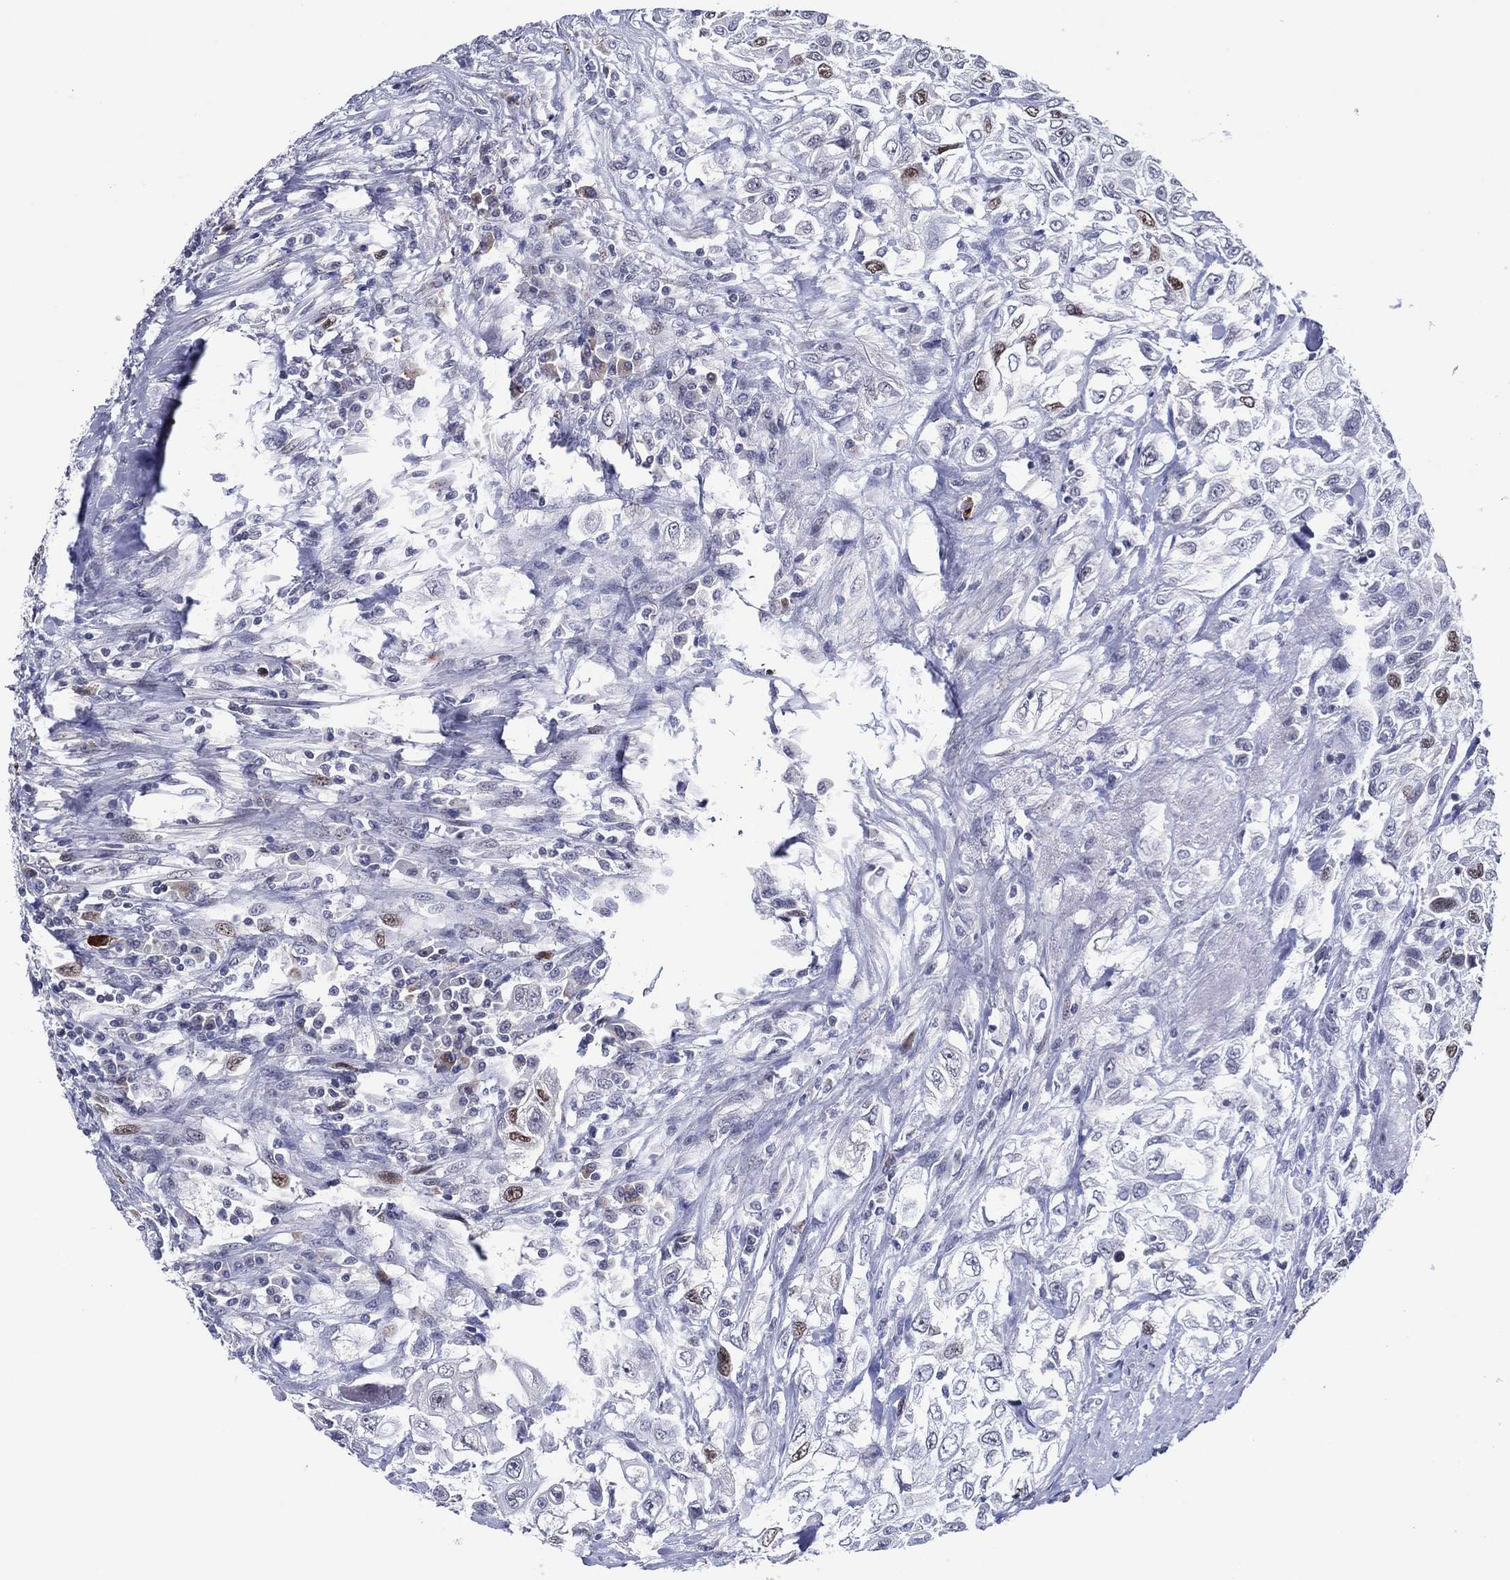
{"staining": {"intensity": "strong", "quantity": "<25%", "location": "nuclear"}, "tissue": "urothelial cancer", "cell_type": "Tumor cells", "image_type": "cancer", "snomed": [{"axis": "morphology", "description": "Urothelial carcinoma, High grade"}, {"axis": "topography", "description": "Urinary bladder"}], "caption": "Urothelial cancer stained with a protein marker exhibits strong staining in tumor cells.", "gene": "GATA6", "patient": {"sex": "female", "age": 56}}